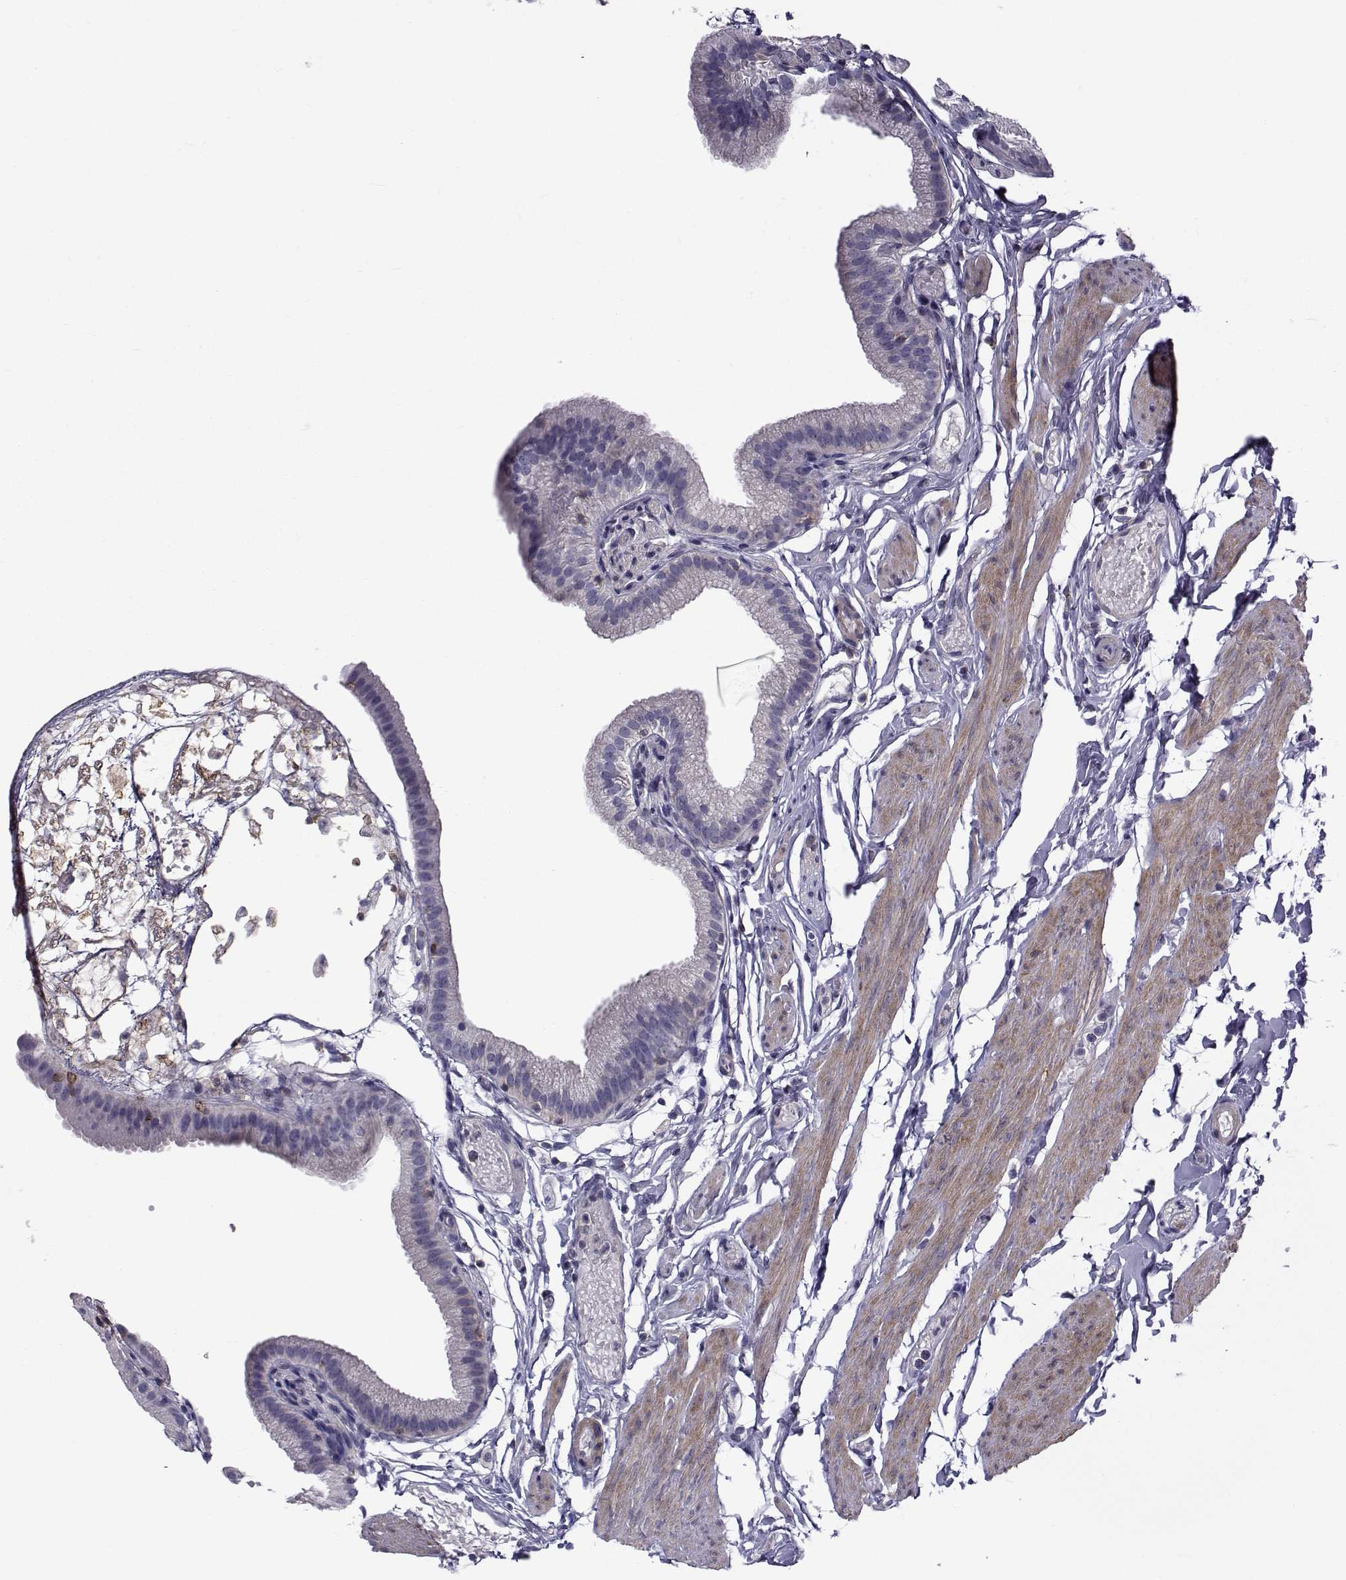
{"staining": {"intensity": "negative", "quantity": "none", "location": "none"}, "tissue": "gallbladder", "cell_type": "Glandular cells", "image_type": "normal", "snomed": [{"axis": "morphology", "description": "Normal tissue, NOS"}, {"axis": "topography", "description": "Gallbladder"}], "caption": "Protein analysis of unremarkable gallbladder shows no significant staining in glandular cells.", "gene": "LRRC27", "patient": {"sex": "female", "age": 45}}